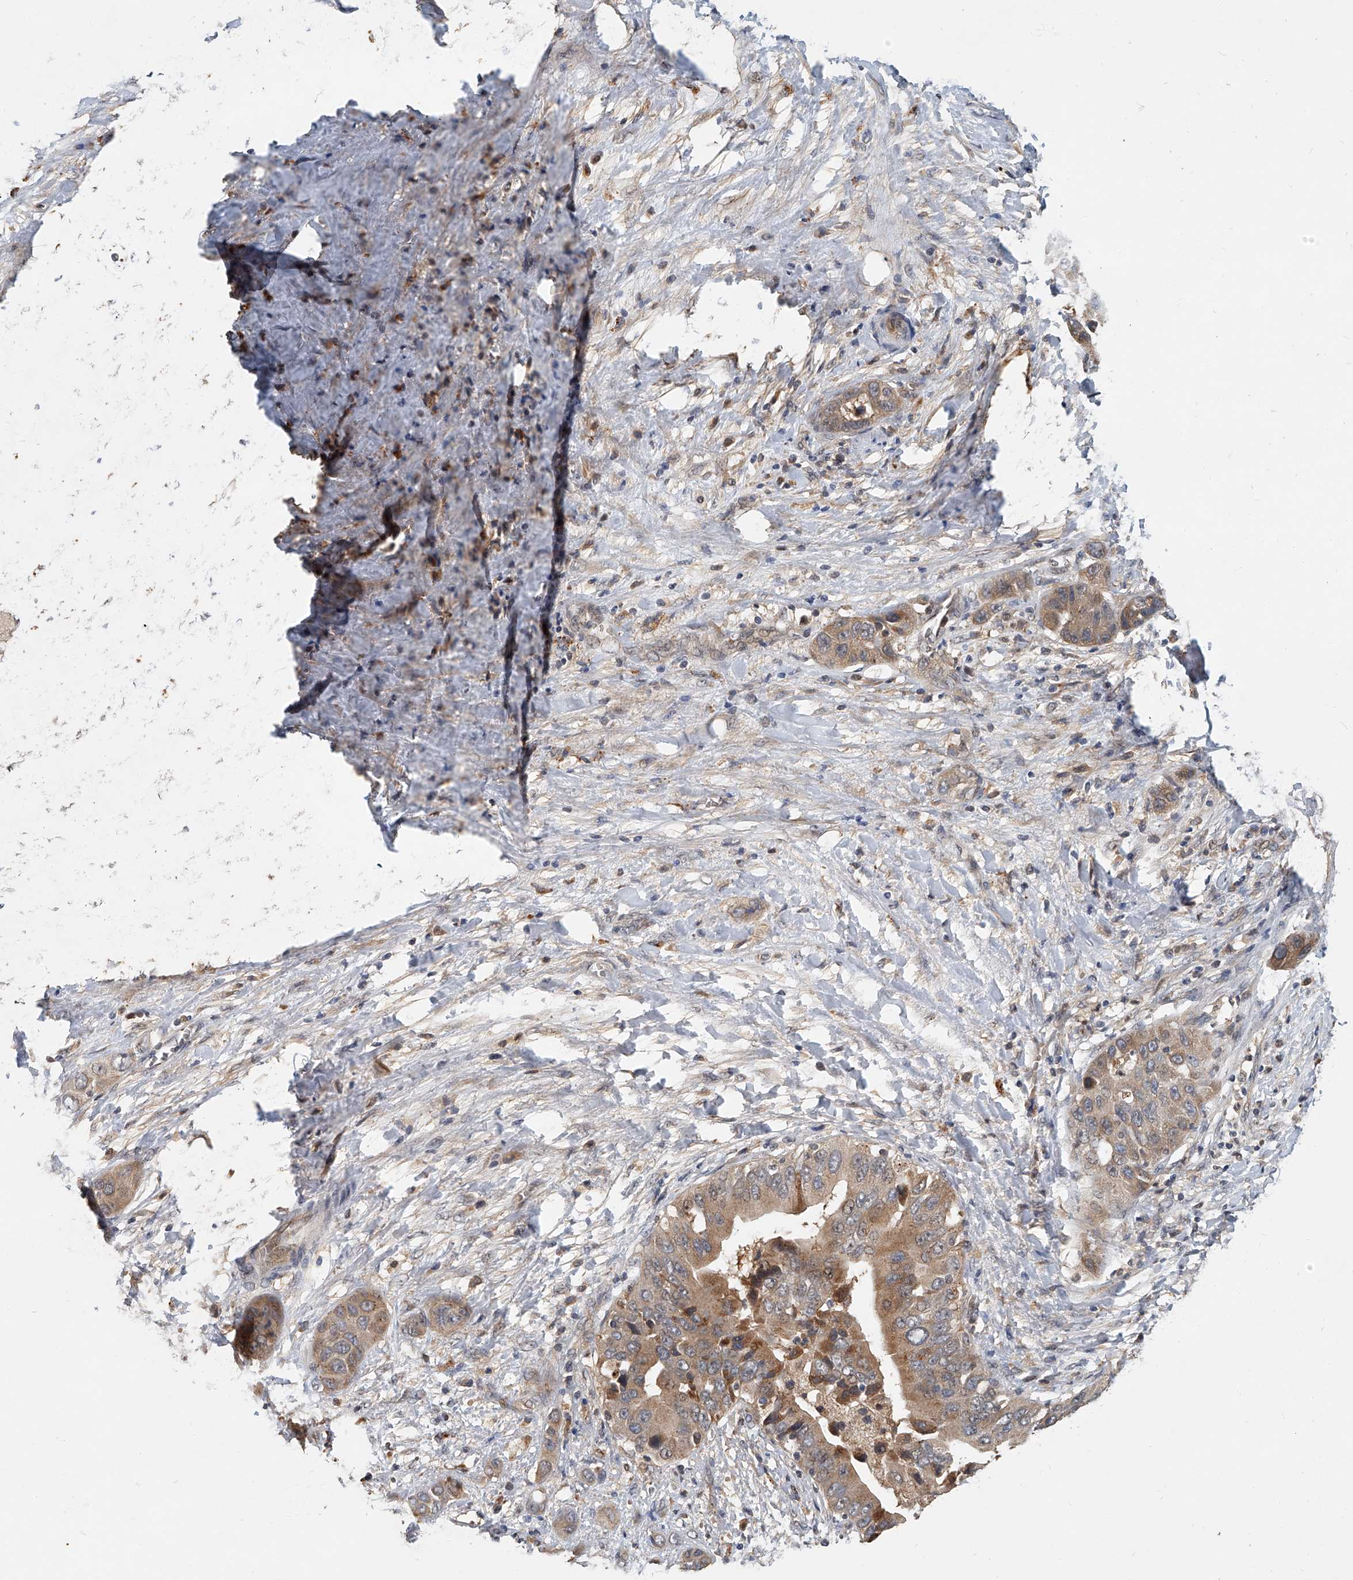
{"staining": {"intensity": "moderate", "quantity": ">75%", "location": "cytoplasmic/membranous"}, "tissue": "liver cancer", "cell_type": "Tumor cells", "image_type": "cancer", "snomed": [{"axis": "morphology", "description": "Cholangiocarcinoma"}, {"axis": "topography", "description": "Liver"}], "caption": "Liver cancer was stained to show a protein in brown. There is medium levels of moderate cytoplasmic/membranous staining in approximately >75% of tumor cells. The protein of interest is shown in brown color, while the nuclei are stained blue.", "gene": "JAG2", "patient": {"sex": "female", "age": 52}}